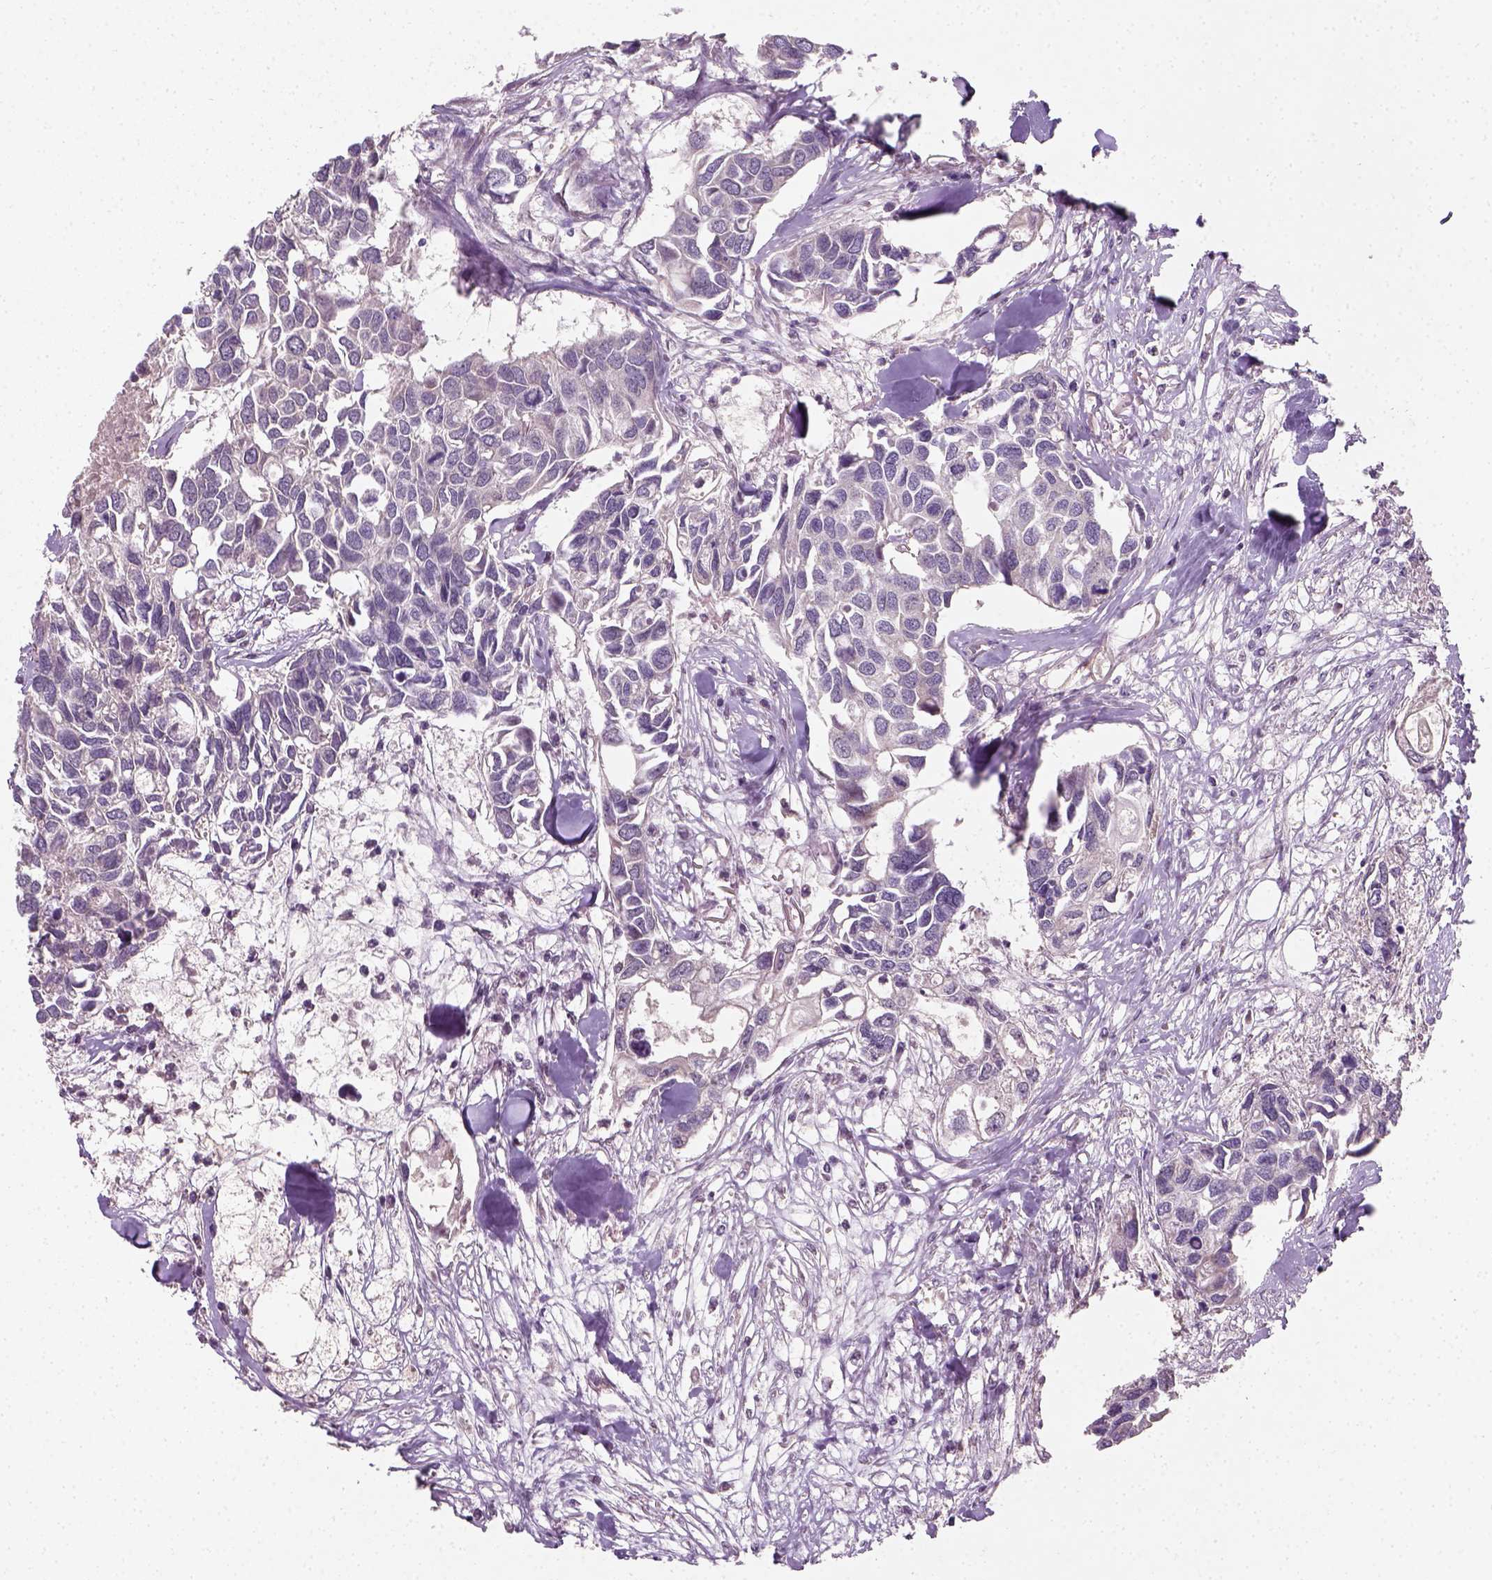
{"staining": {"intensity": "negative", "quantity": "none", "location": "none"}, "tissue": "breast cancer", "cell_type": "Tumor cells", "image_type": "cancer", "snomed": [{"axis": "morphology", "description": "Duct carcinoma"}, {"axis": "topography", "description": "Breast"}], "caption": "High power microscopy photomicrograph of an IHC photomicrograph of breast cancer (intraductal carcinoma), revealing no significant positivity in tumor cells.", "gene": "CAMKK1", "patient": {"sex": "female", "age": 83}}